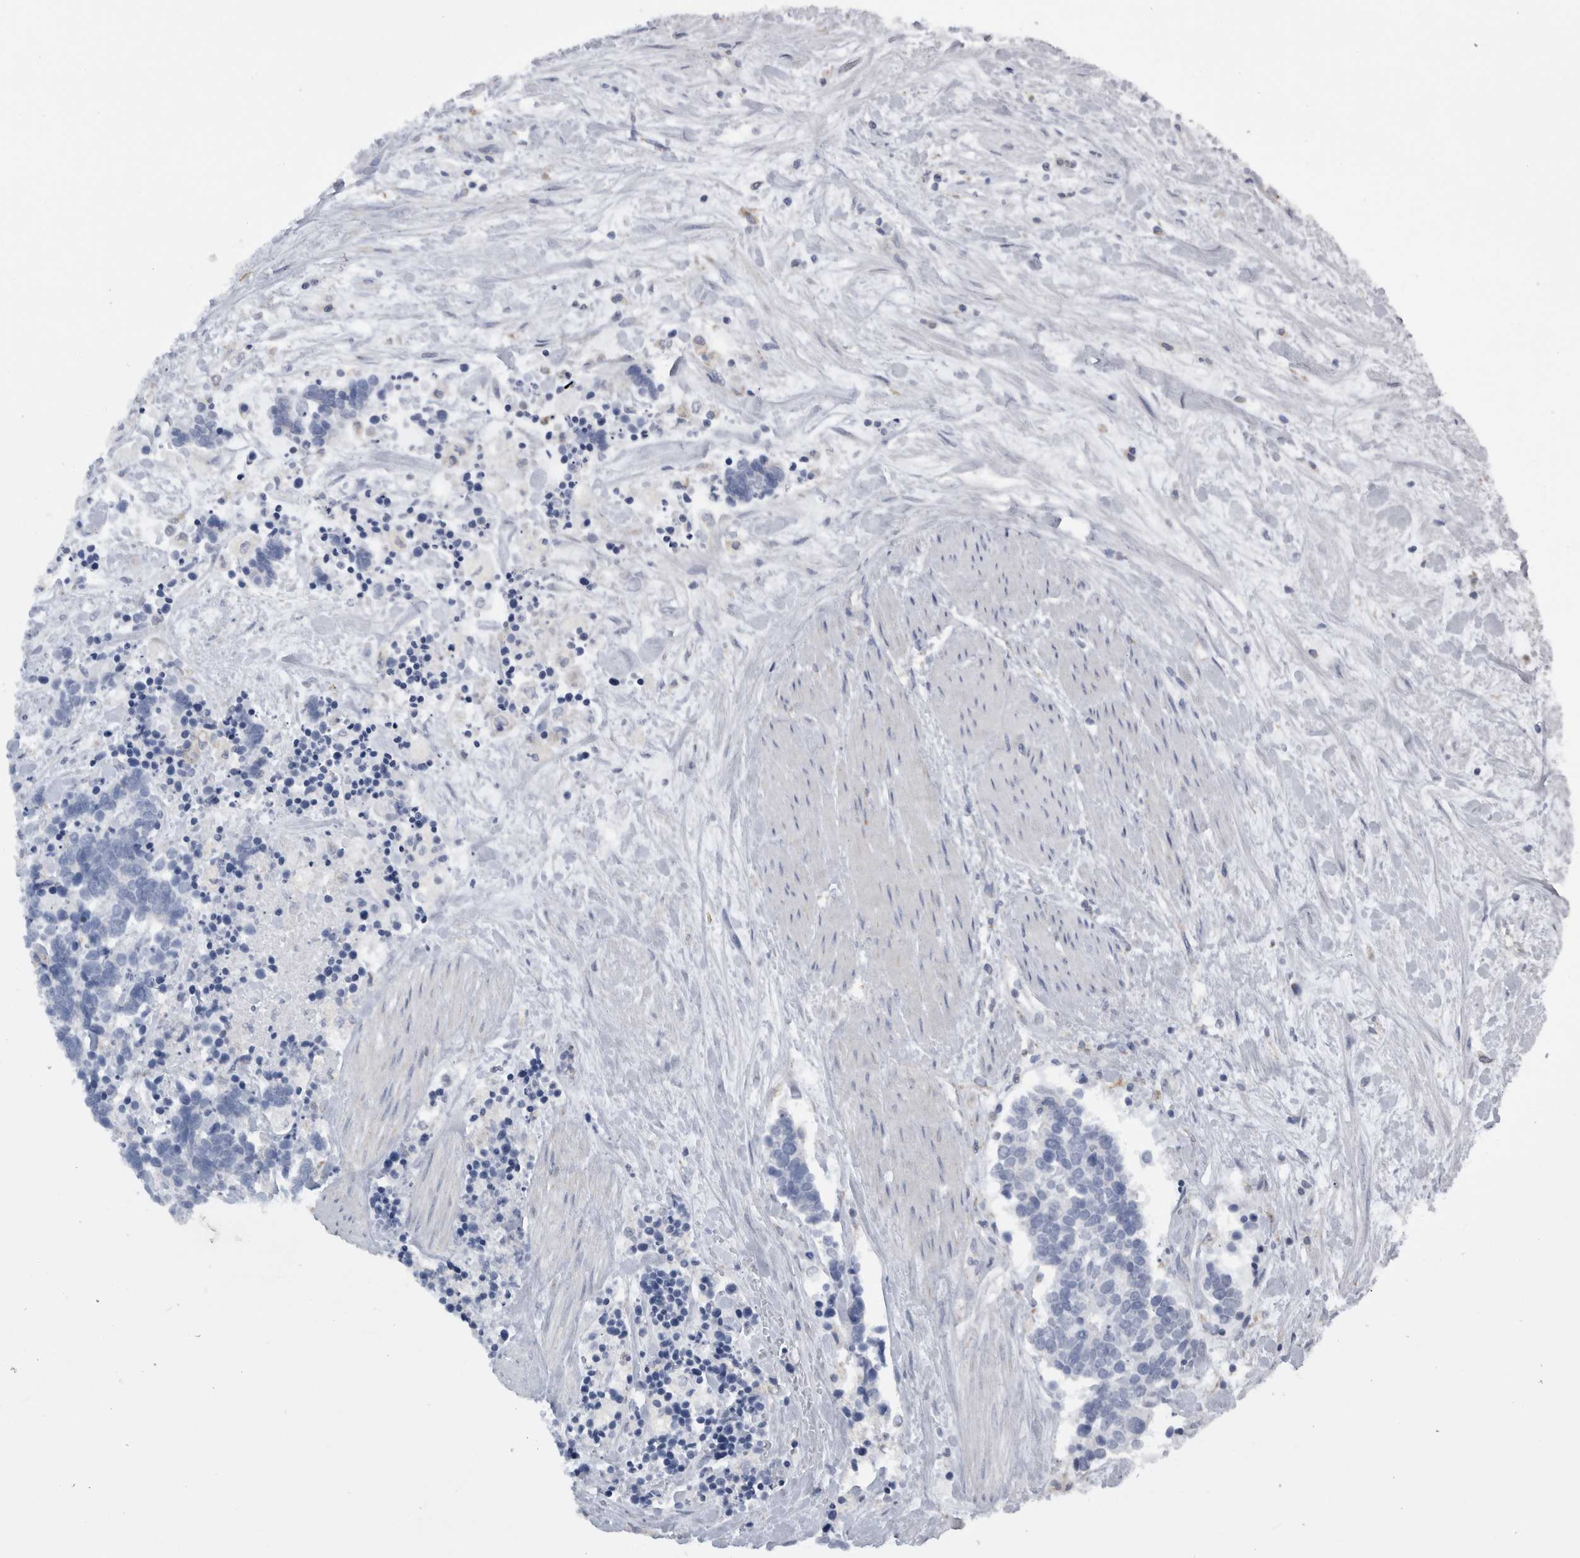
{"staining": {"intensity": "negative", "quantity": "none", "location": "none"}, "tissue": "carcinoid", "cell_type": "Tumor cells", "image_type": "cancer", "snomed": [{"axis": "morphology", "description": "Carcinoma, NOS"}, {"axis": "morphology", "description": "Carcinoid, malignant, NOS"}, {"axis": "topography", "description": "Urinary bladder"}], "caption": "An IHC micrograph of carcinoma is shown. There is no staining in tumor cells of carcinoma.", "gene": "DHRS4", "patient": {"sex": "male", "age": 57}}